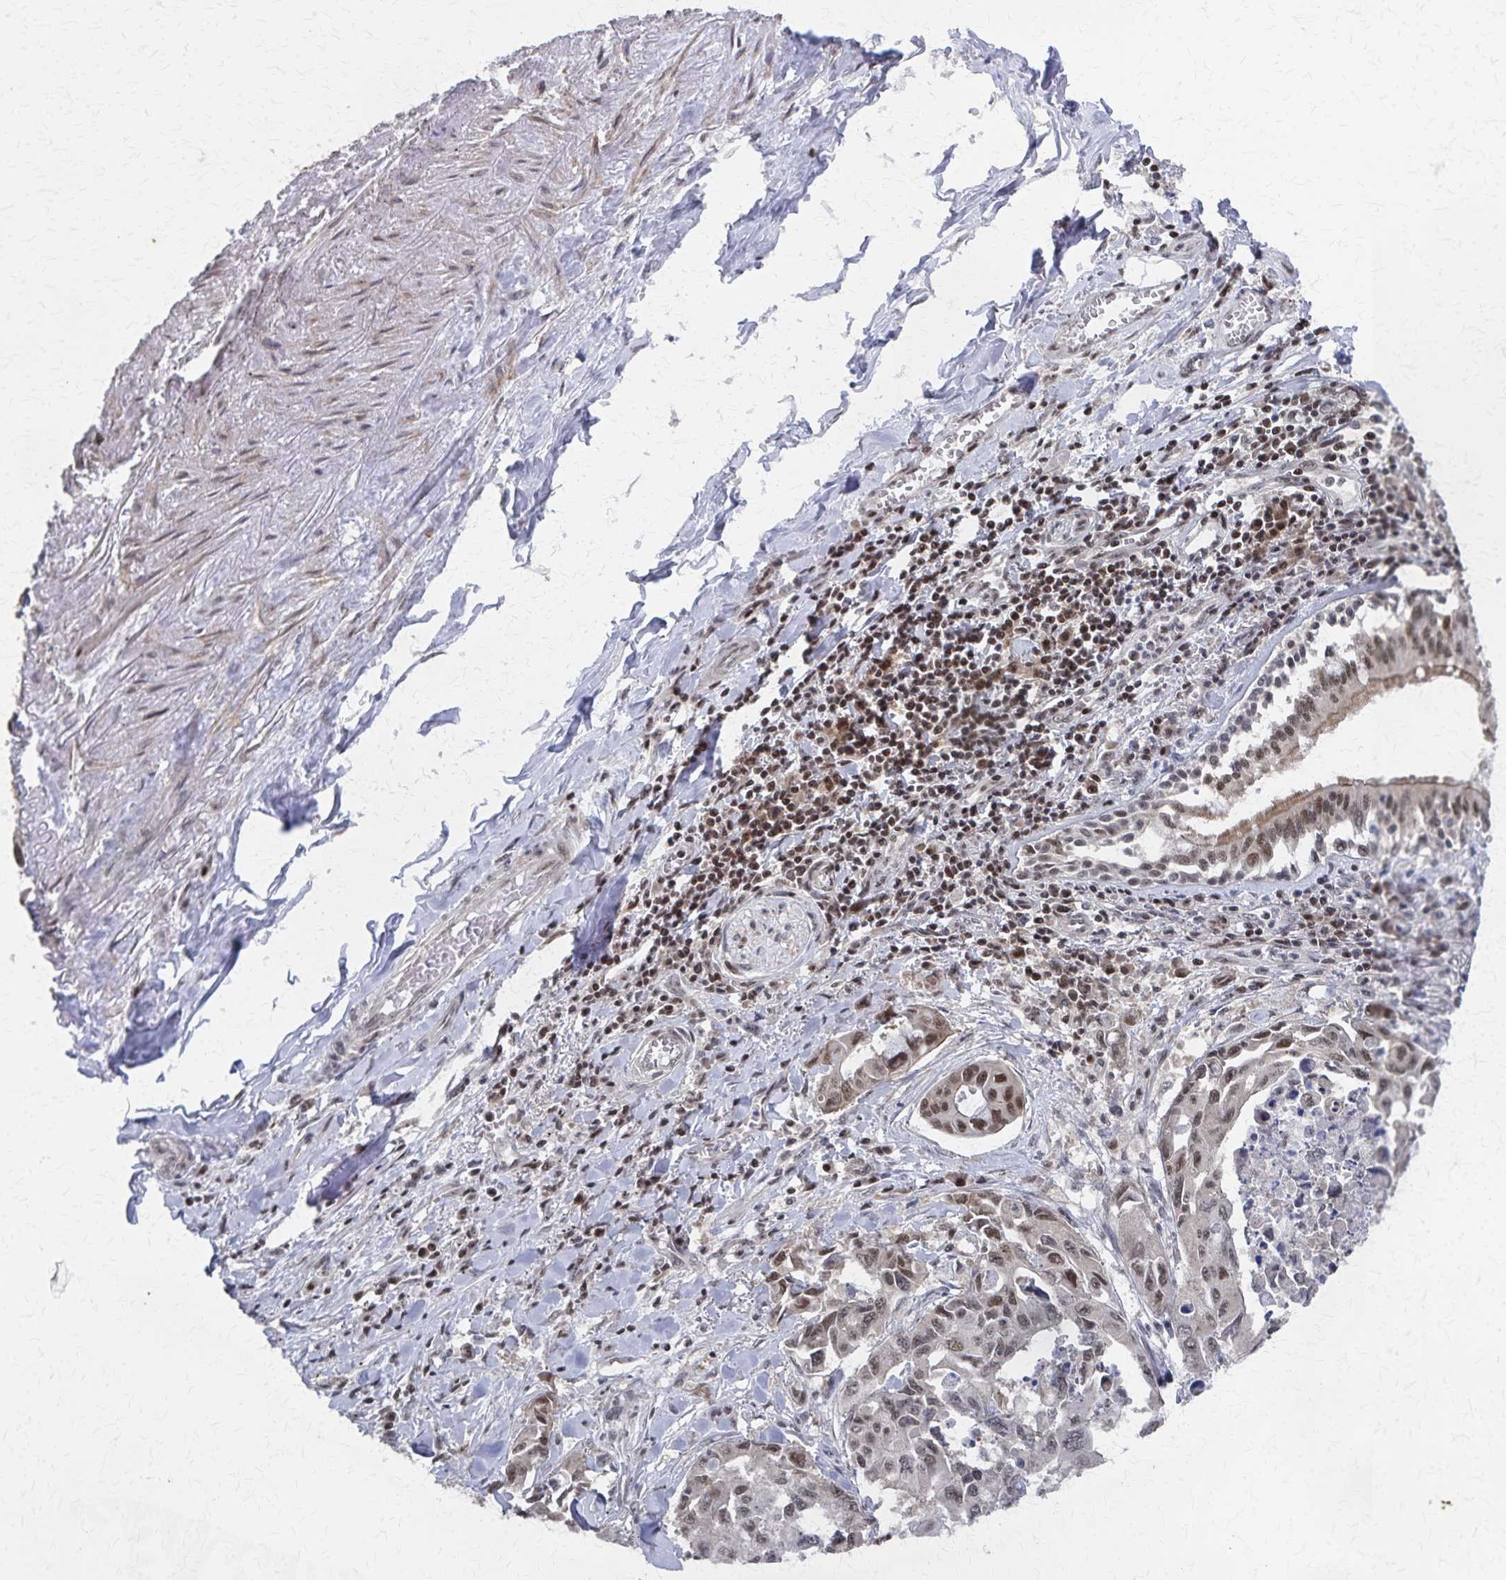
{"staining": {"intensity": "moderate", "quantity": ">75%", "location": "nuclear"}, "tissue": "lung cancer", "cell_type": "Tumor cells", "image_type": "cancer", "snomed": [{"axis": "morphology", "description": "Adenocarcinoma, NOS"}, {"axis": "topography", "description": "Lung"}], "caption": "Immunohistochemical staining of human adenocarcinoma (lung) demonstrates medium levels of moderate nuclear staining in approximately >75% of tumor cells. (DAB (3,3'-diaminobenzidine) = brown stain, brightfield microscopy at high magnification).", "gene": "GTF2B", "patient": {"sex": "male", "age": 64}}